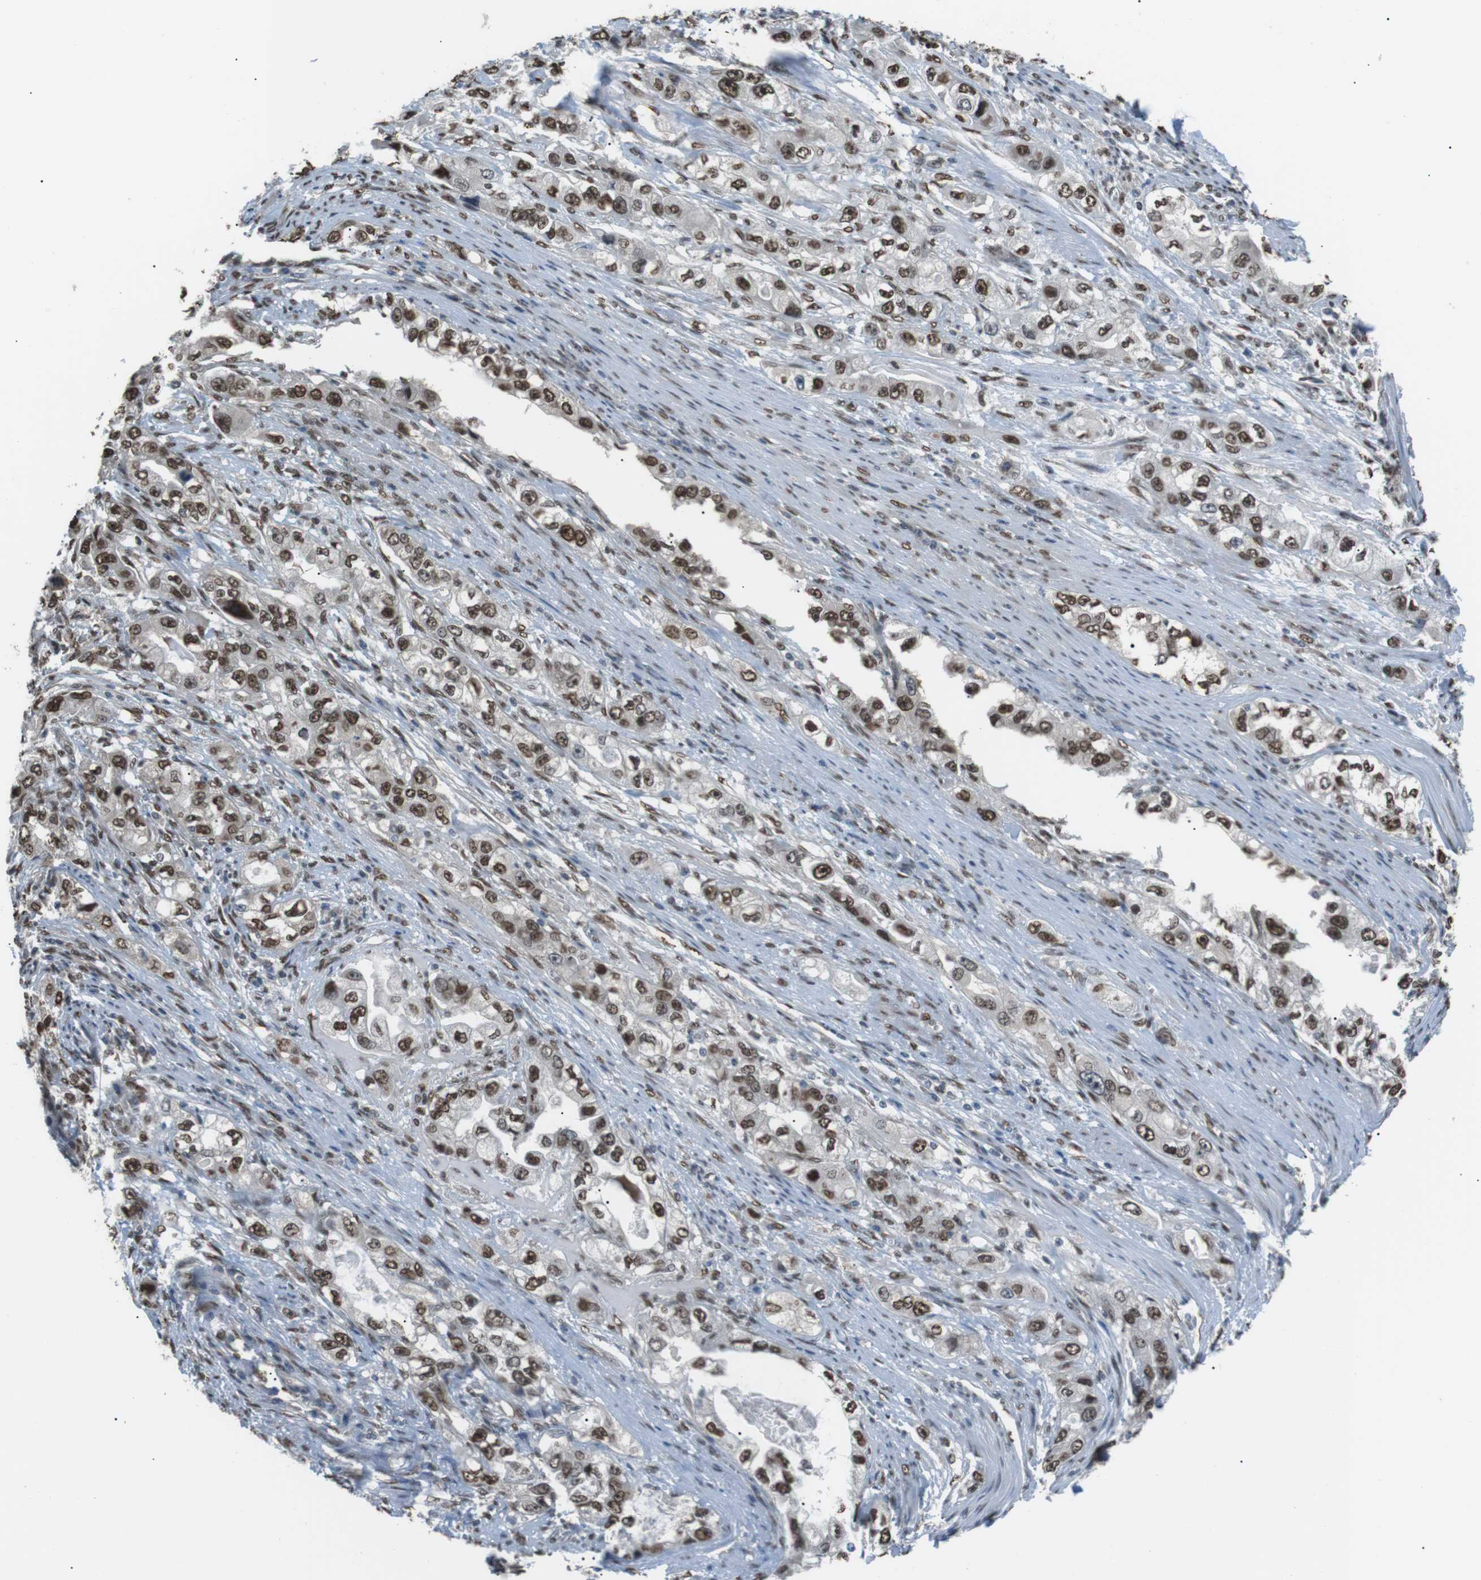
{"staining": {"intensity": "strong", "quantity": ">75%", "location": "nuclear"}, "tissue": "stomach cancer", "cell_type": "Tumor cells", "image_type": "cancer", "snomed": [{"axis": "morphology", "description": "Adenocarcinoma, NOS"}, {"axis": "topography", "description": "Stomach, lower"}], "caption": "Immunohistochemical staining of adenocarcinoma (stomach) demonstrates strong nuclear protein staining in approximately >75% of tumor cells.", "gene": "SRPK2", "patient": {"sex": "female", "age": 93}}